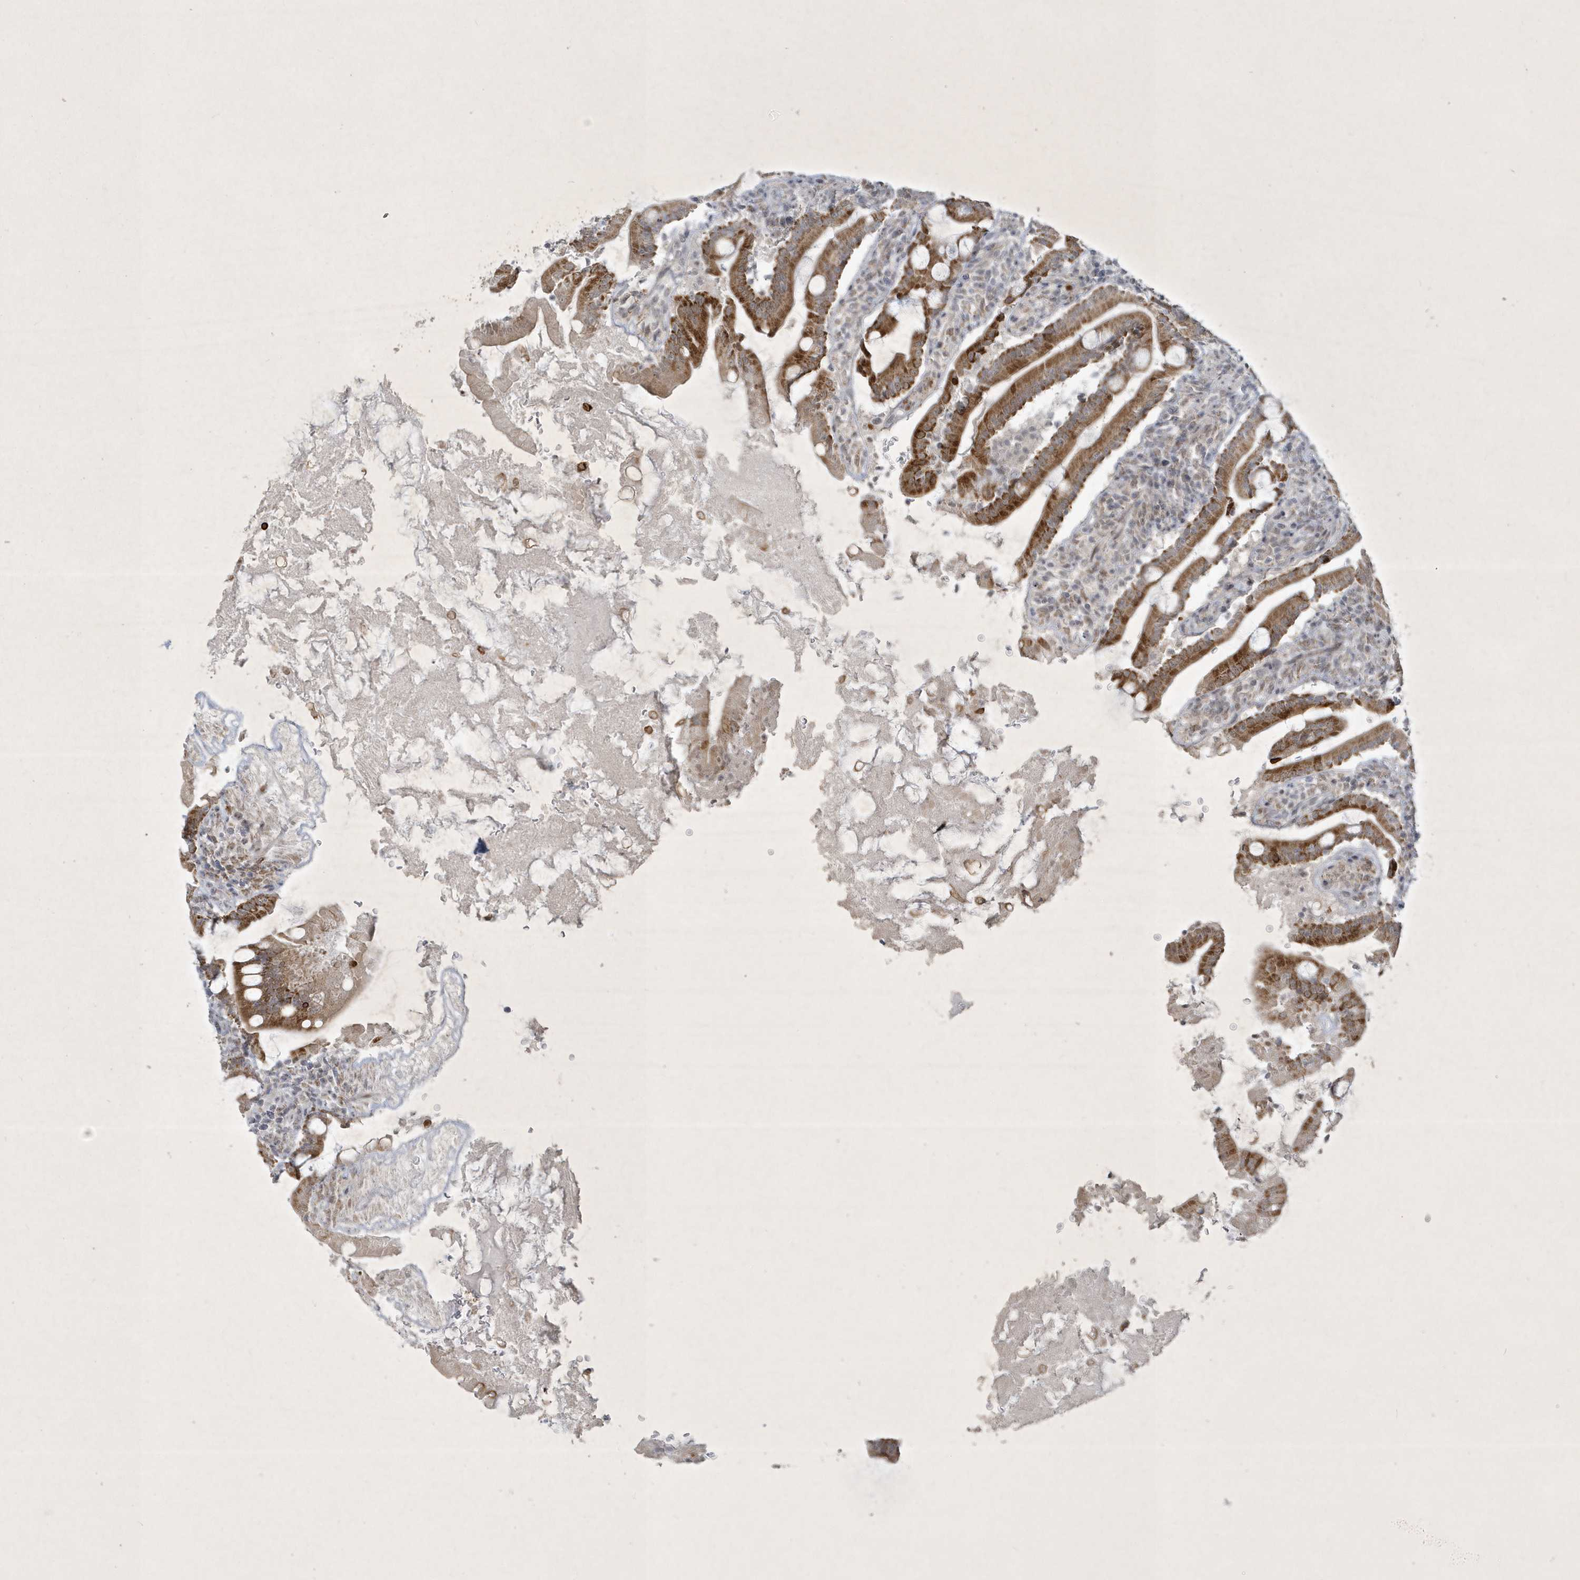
{"staining": {"intensity": "strong", "quantity": ">75%", "location": "cytoplasmic/membranous"}, "tissue": "duodenum", "cell_type": "Glandular cells", "image_type": "normal", "snomed": [{"axis": "morphology", "description": "Normal tissue, NOS"}, {"axis": "topography", "description": "Duodenum"}], "caption": "Protein staining of benign duodenum demonstrates strong cytoplasmic/membranous positivity in approximately >75% of glandular cells.", "gene": "ZBTB9", "patient": {"sex": "male", "age": 35}}